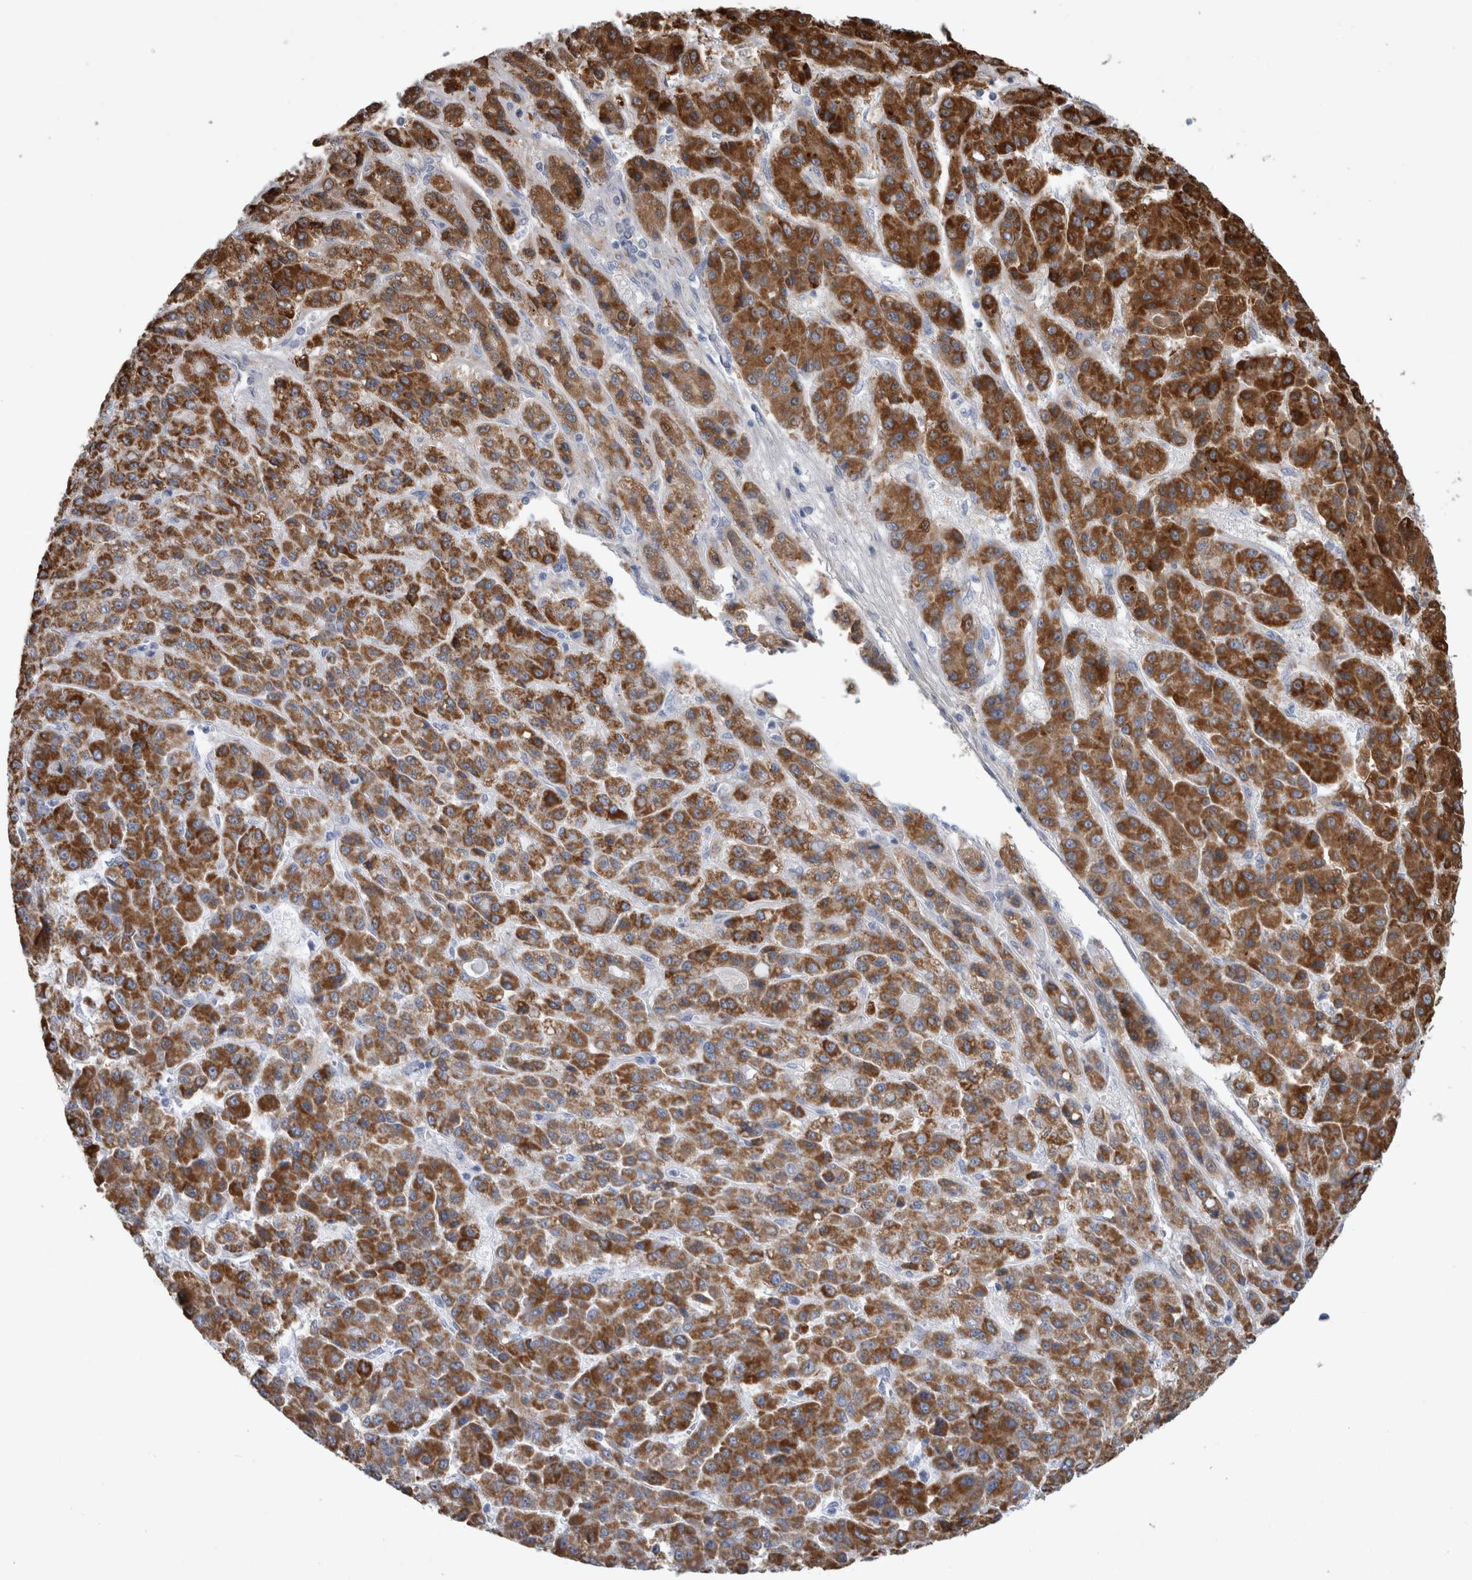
{"staining": {"intensity": "strong", "quantity": "25%-75%", "location": "cytoplasmic/membranous"}, "tissue": "liver cancer", "cell_type": "Tumor cells", "image_type": "cancer", "snomed": [{"axis": "morphology", "description": "Carcinoma, Hepatocellular, NOS"}, {"axis": "topography", "description": "Liver"}], "caption": "Immunohistochemical staining of liver hepatocellular carcinoma shows strong cytoplasmic/membranous protein expression in approximately 25%-75% of tumor cells.", "gene": "GATM", "patient": {"sex": "male", "age": 70}}